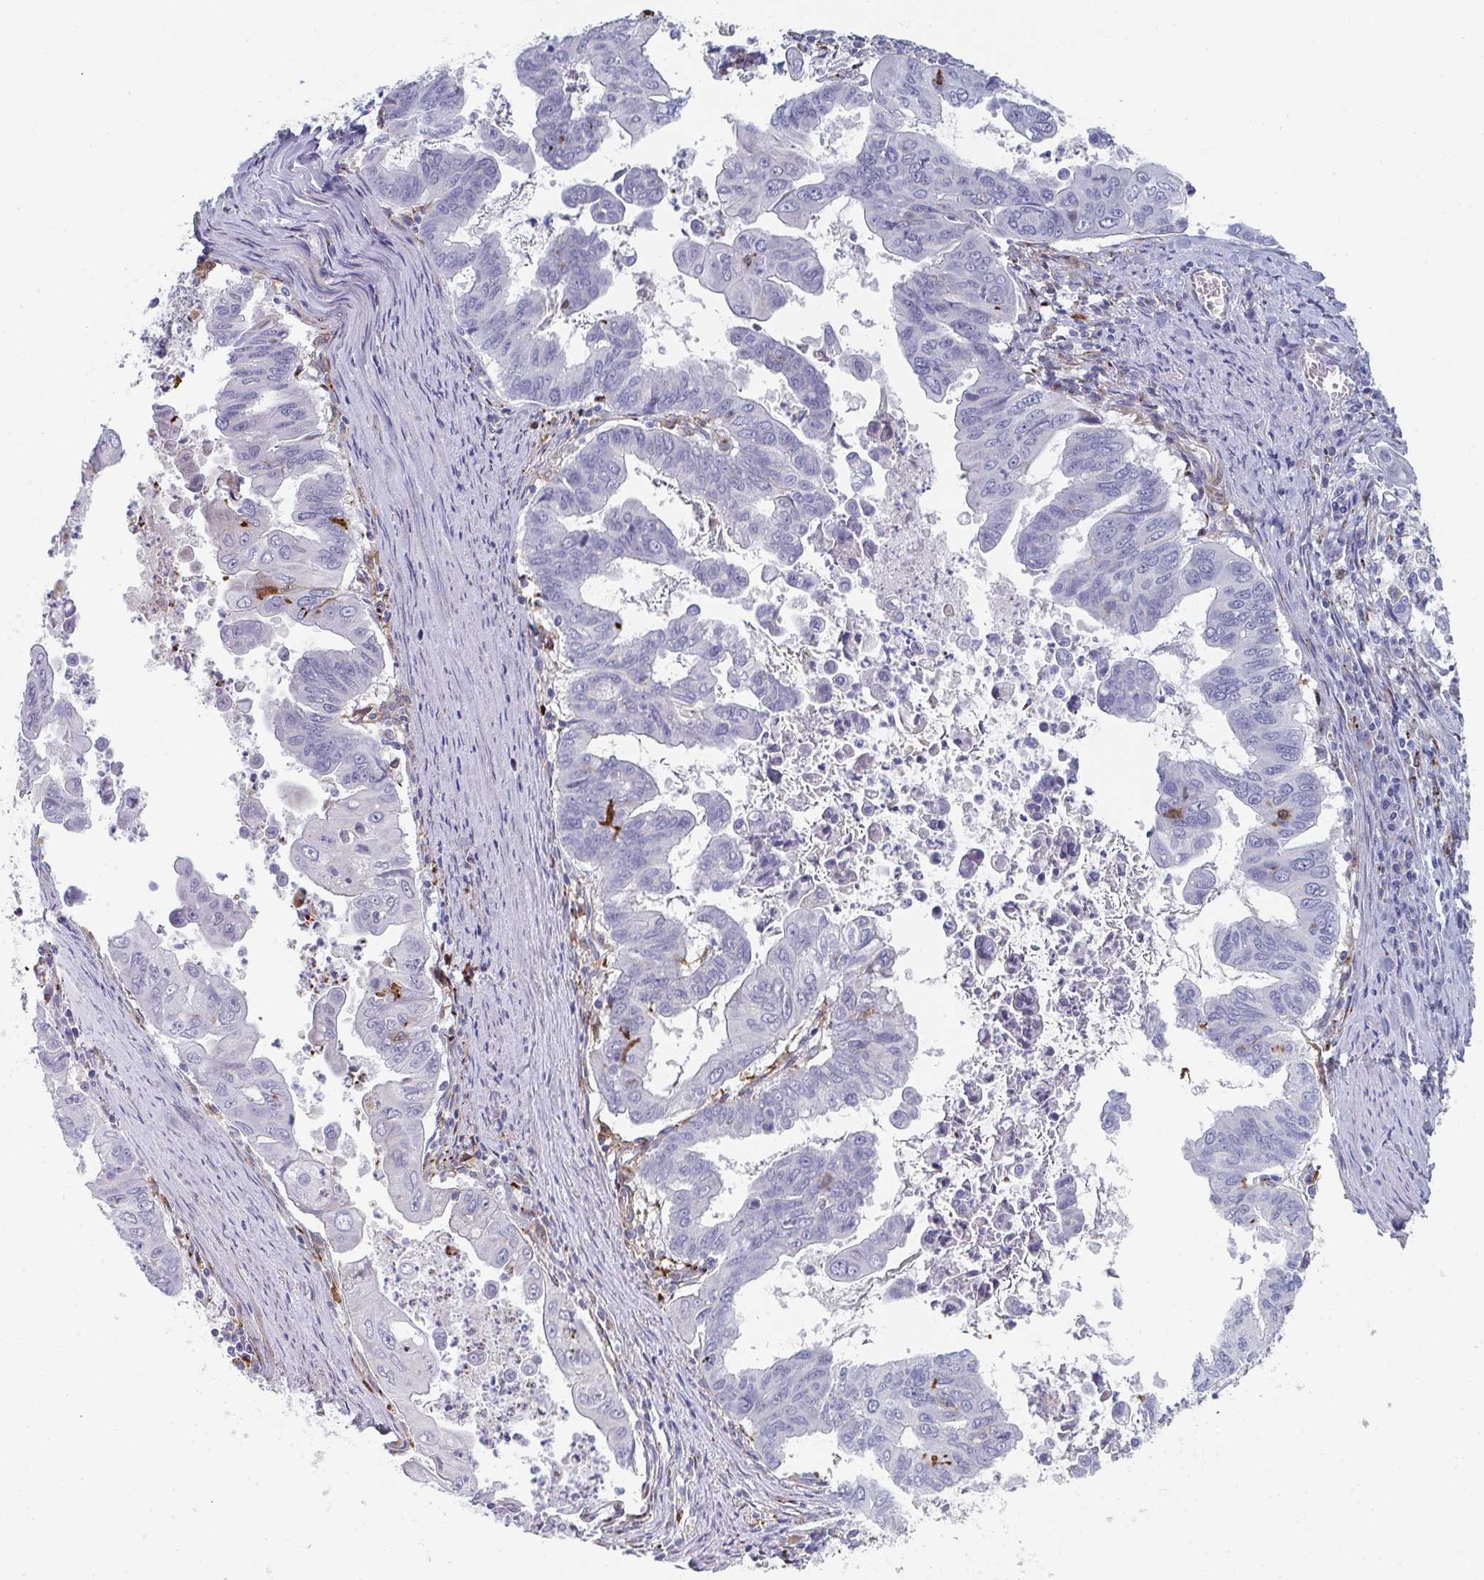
{"staining": {"intensity": "negative", "quantity": "none", "location": "none"}, "tissue": "stomach cancer", "cell_type": "Tumor cells", "image_type": "cancer", "snomed": [{"axis": "morphology", "description": "Adenocarcinoma, NOS"}, {"axis": "topography", "description": "Stomach, upper"}], "caption": "A photomicrograph of adenocarcinoma (stomach) stained for a protein demonstrates no brown staining in tumor cells.", "gene": "PSMG1", "patient": {"sex": "male", "age": 80}}